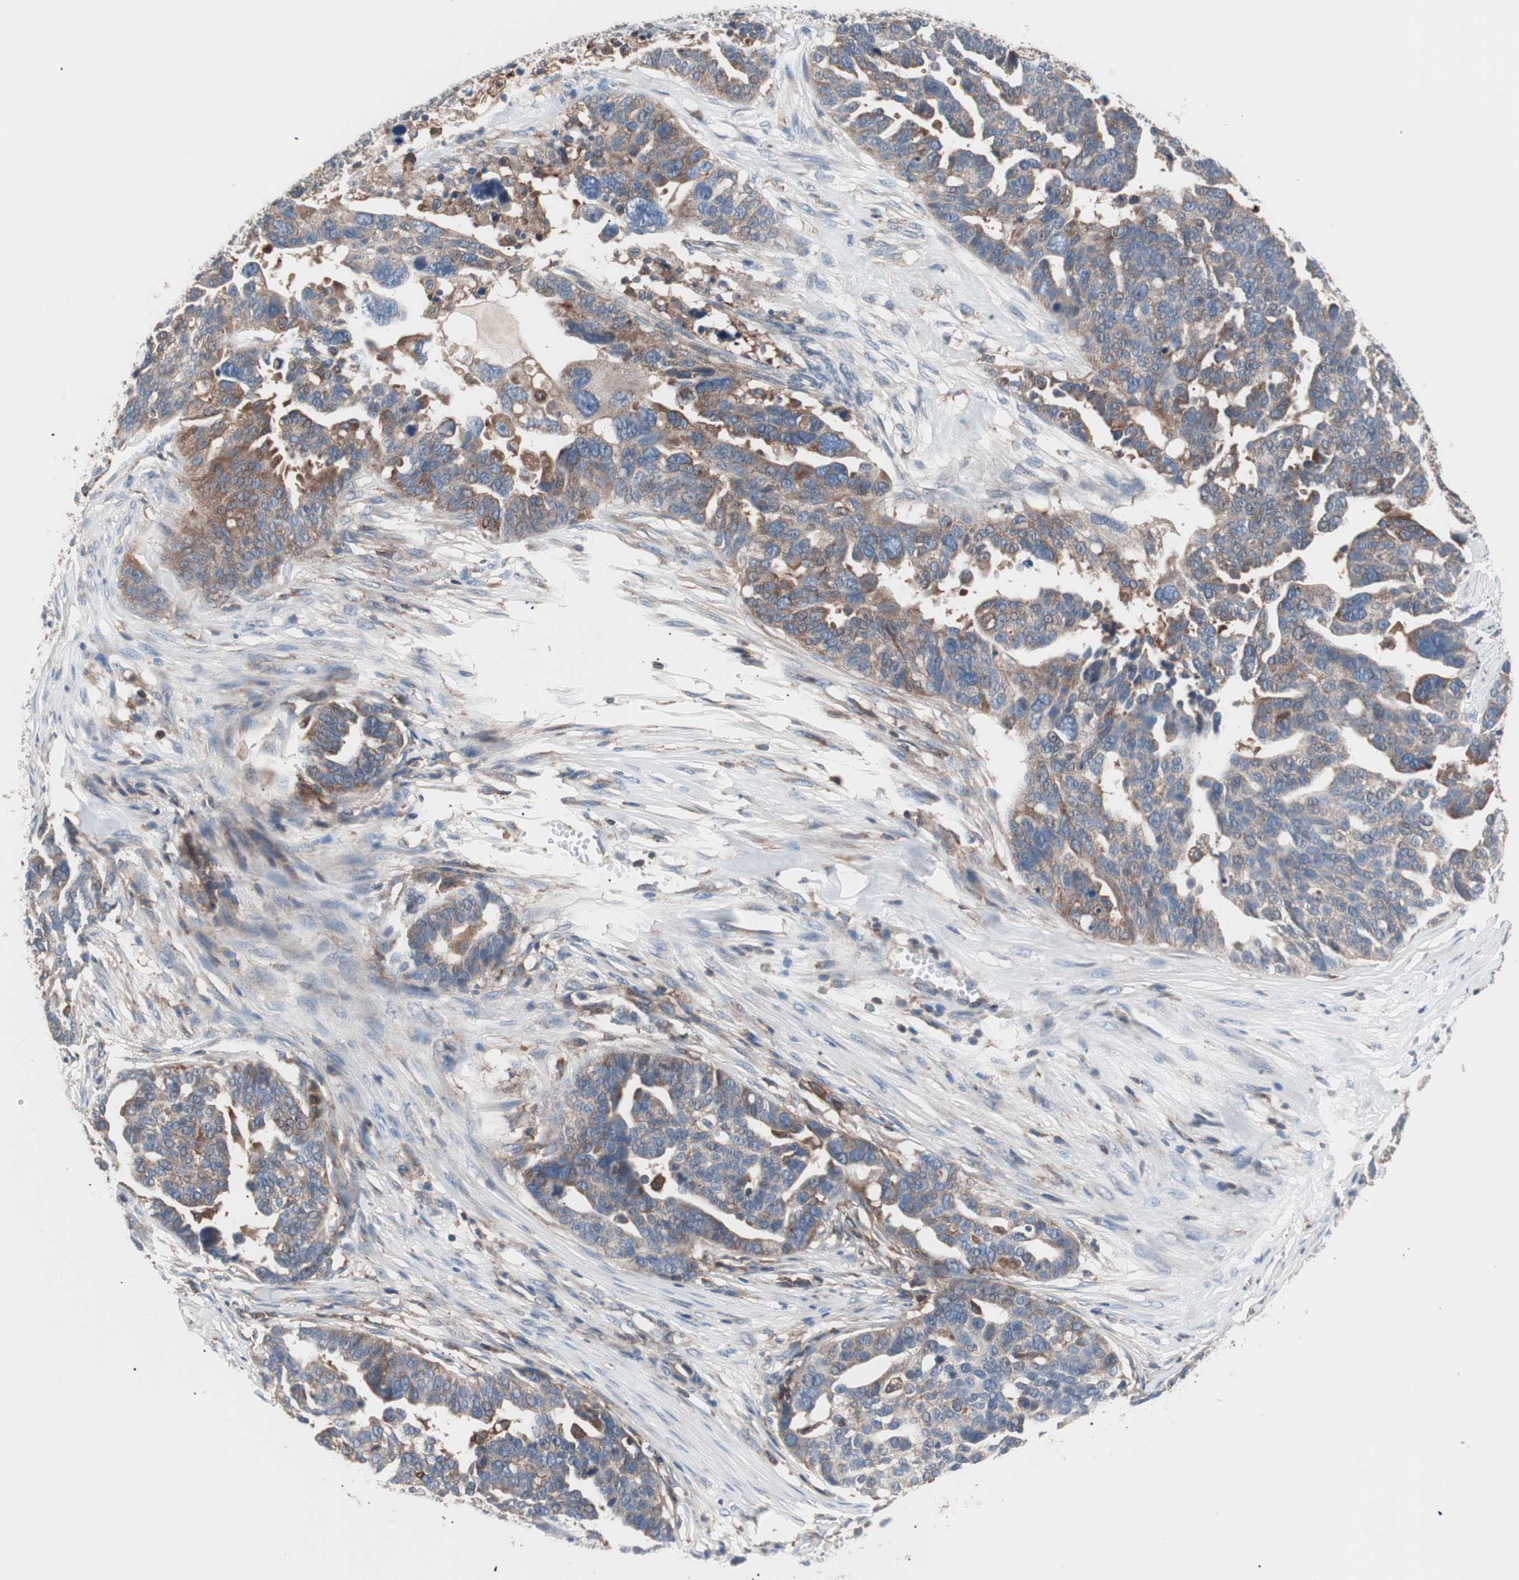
{"staining": {"intensity": "moderate", "quantity": ">75%", "location": "cytoplasmic/membranous"}, "tissue": "ovarian cancer", "cell_type": "Tumor cells", "image_type": "cancer", "snomed": [{"axis": "morphology", "description": "Cystadenocarcinoma, serous, NOS"}, {"axis": "topography", "description": "Ovary"}], "caption": "Tumor cells reveal moderate cytoplasmic/membranous positivity in about >75% of cells in ovarian serous cystadenocarcinoma.", "gene": "PIK3R1", "patient": {"sex": "female", "age": 59}}